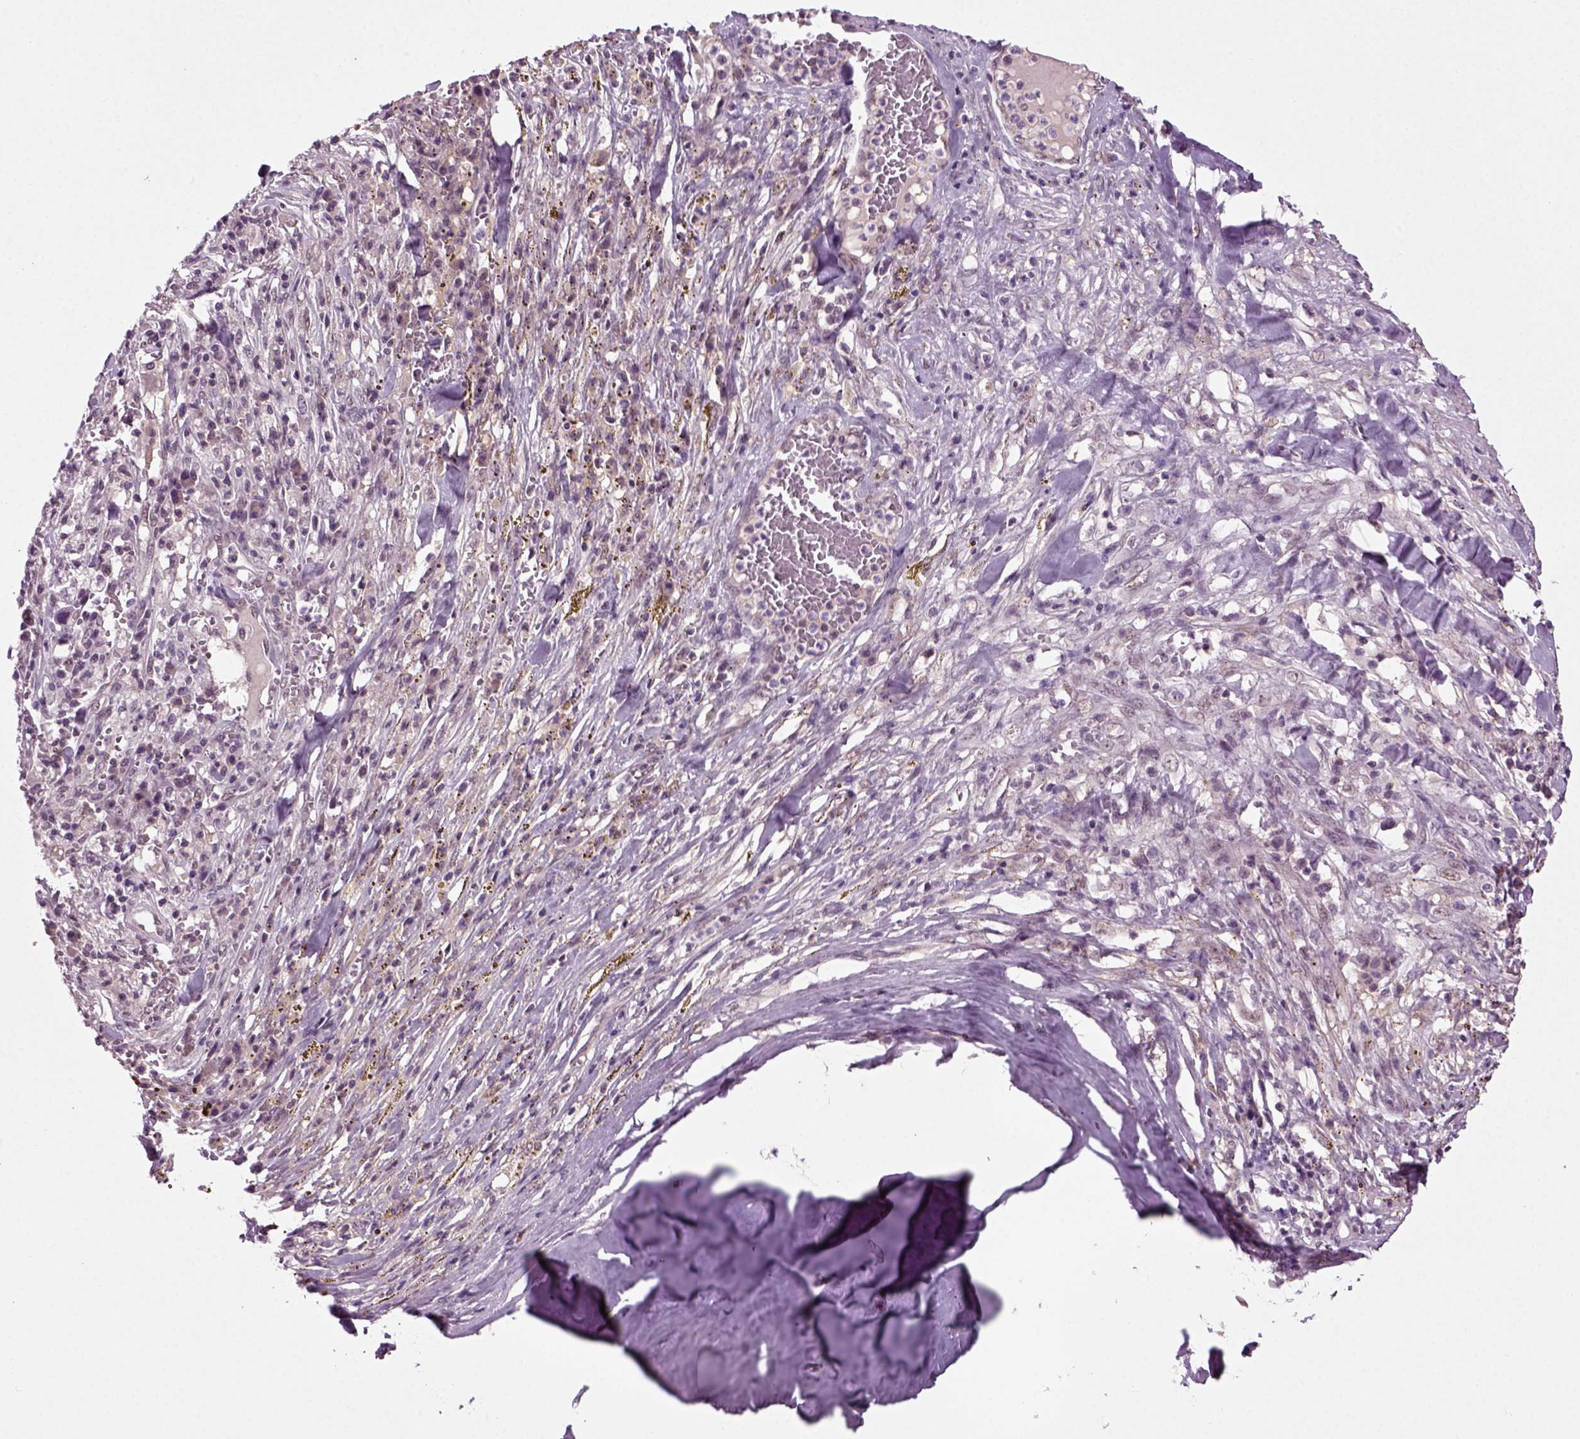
{"staining": {"intensity": "negative", "quantity": "none", "location": "none"}, "tissue": "melanoma", "cell_type": "Tumor cells", "image_type": "cancer", "snomed": [{"axis": "morphology", "description": "Malignant melanoma, NOS"}, {"axis": "topography", "description": "Skin"}], "caption": "A photomicrograph of malignant melanoma stained for a protein demonstrates no brown staining in tumor cells.", "gene": "RCOR3", "patient": {"sex": "female", "age": 91}}